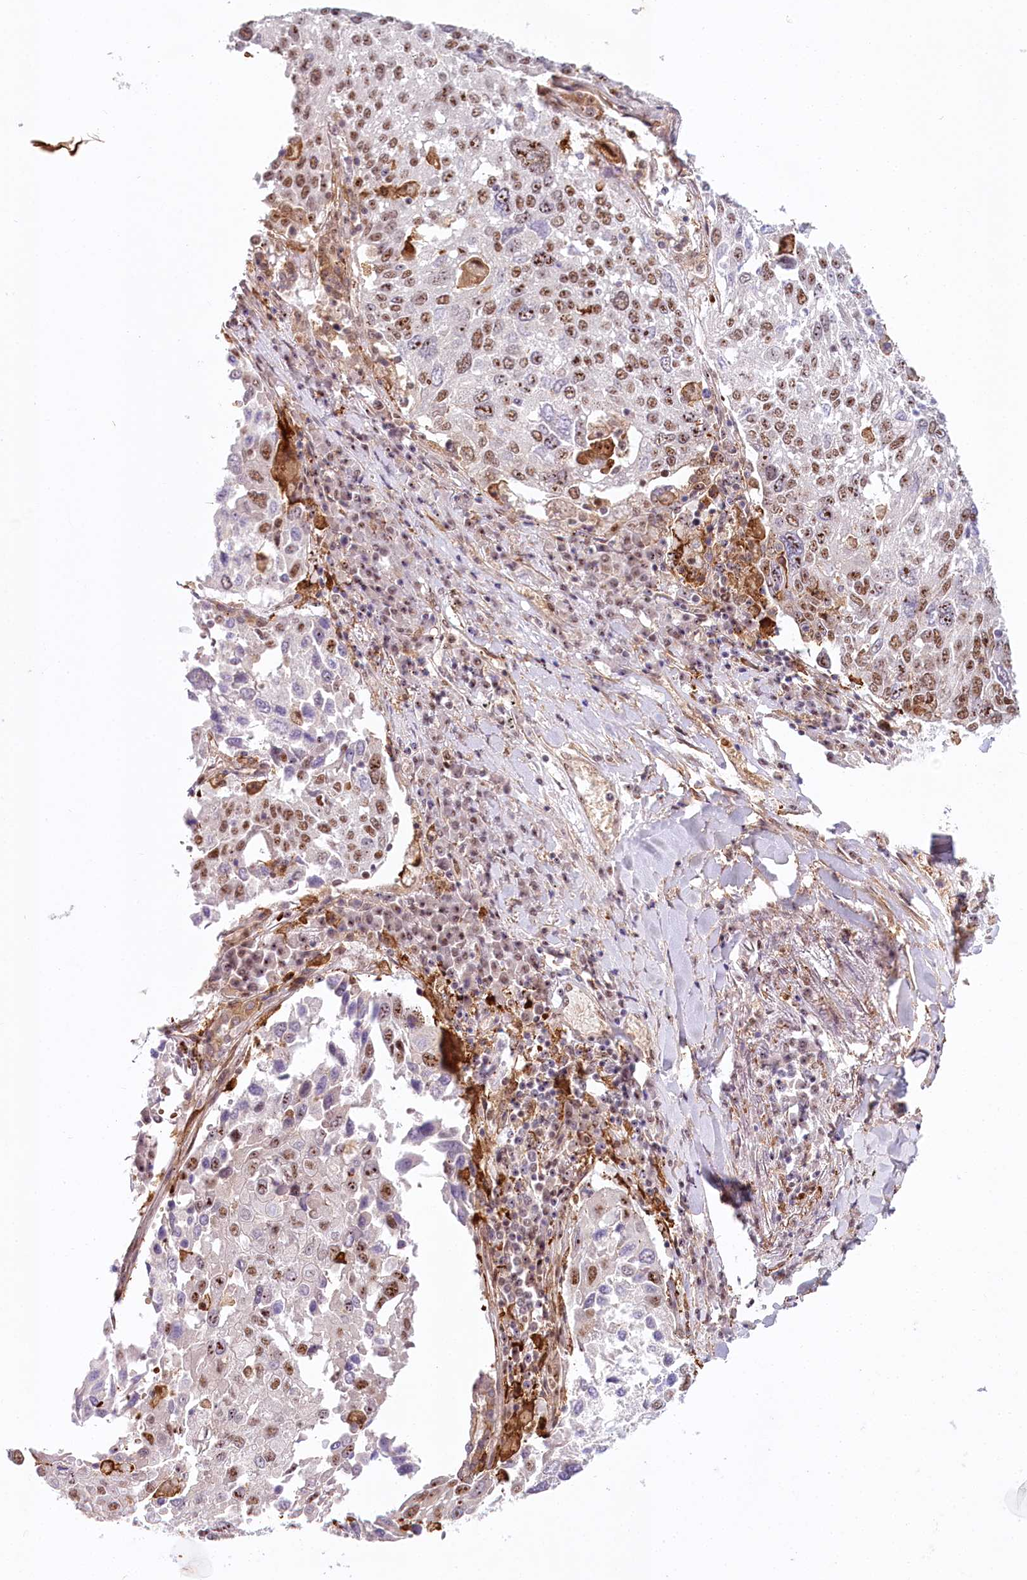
{"staining": {"intensity": "moderate", "quantity": ">75%", "location": "nuclear"}, "tissue": "lung cancer", "cell_type": "Tumor cells", "image_type": "cancer", "snomed": [{"axis": "morphology", "description": "Squamous cell carcinoma, NOS"}, {"axis": "topography", "description": "Lung"}], "caption": "The image exhibits staining of lung cancer, revealing moderate nuclear protein expression (brown color) within tumor cells.", "gene": "TUBGCP2", "patient": {"sex": "male", "age": 65}}